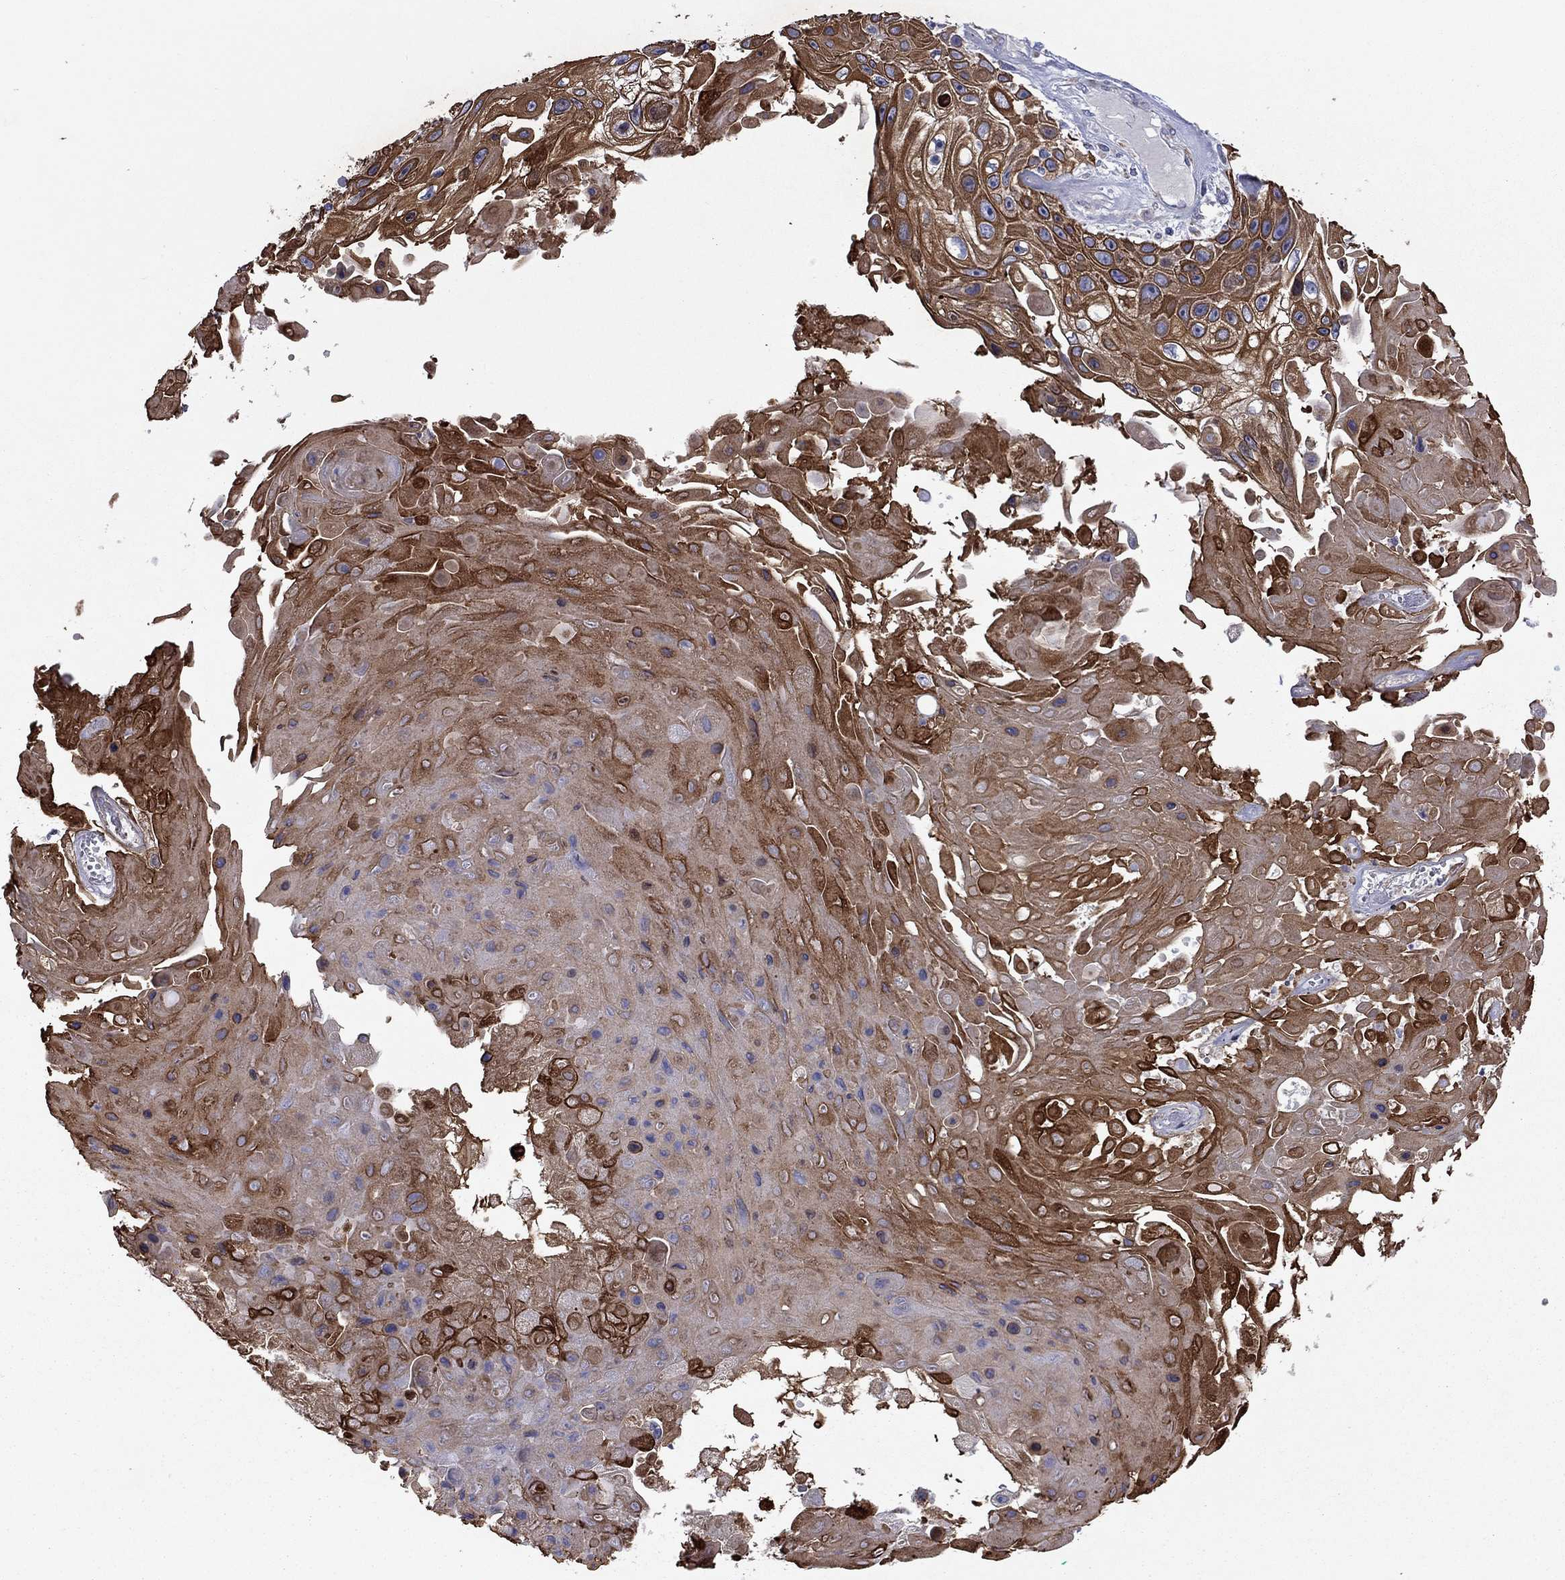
{"staining": {"intensity": "strong", "quantity": "<25%", "location": "cytoplasmic/membranous,nuclear"}, "tissue": "skin cancer", "cell_type": "Tumor cells", "image_type": "cancer", "snomed": [{"axis": "morphology", "description": "Squamous cell carcinoma, NOS"}, {"axis": "topography", "description": "Skin"}], "caption": "High-power microscopy captured an immunohistochemistry (IHC) photomicrograph of skin squamous cell carcinoma, revealing strong cytoplasmic/membranous and nuclear positivity in about <25% of tumor cells. The protein is shown in brown color, while the nuclei are stained blue.", "gene": "TMPRSS11A", "patient": {"sex": "male", "age": 82}}